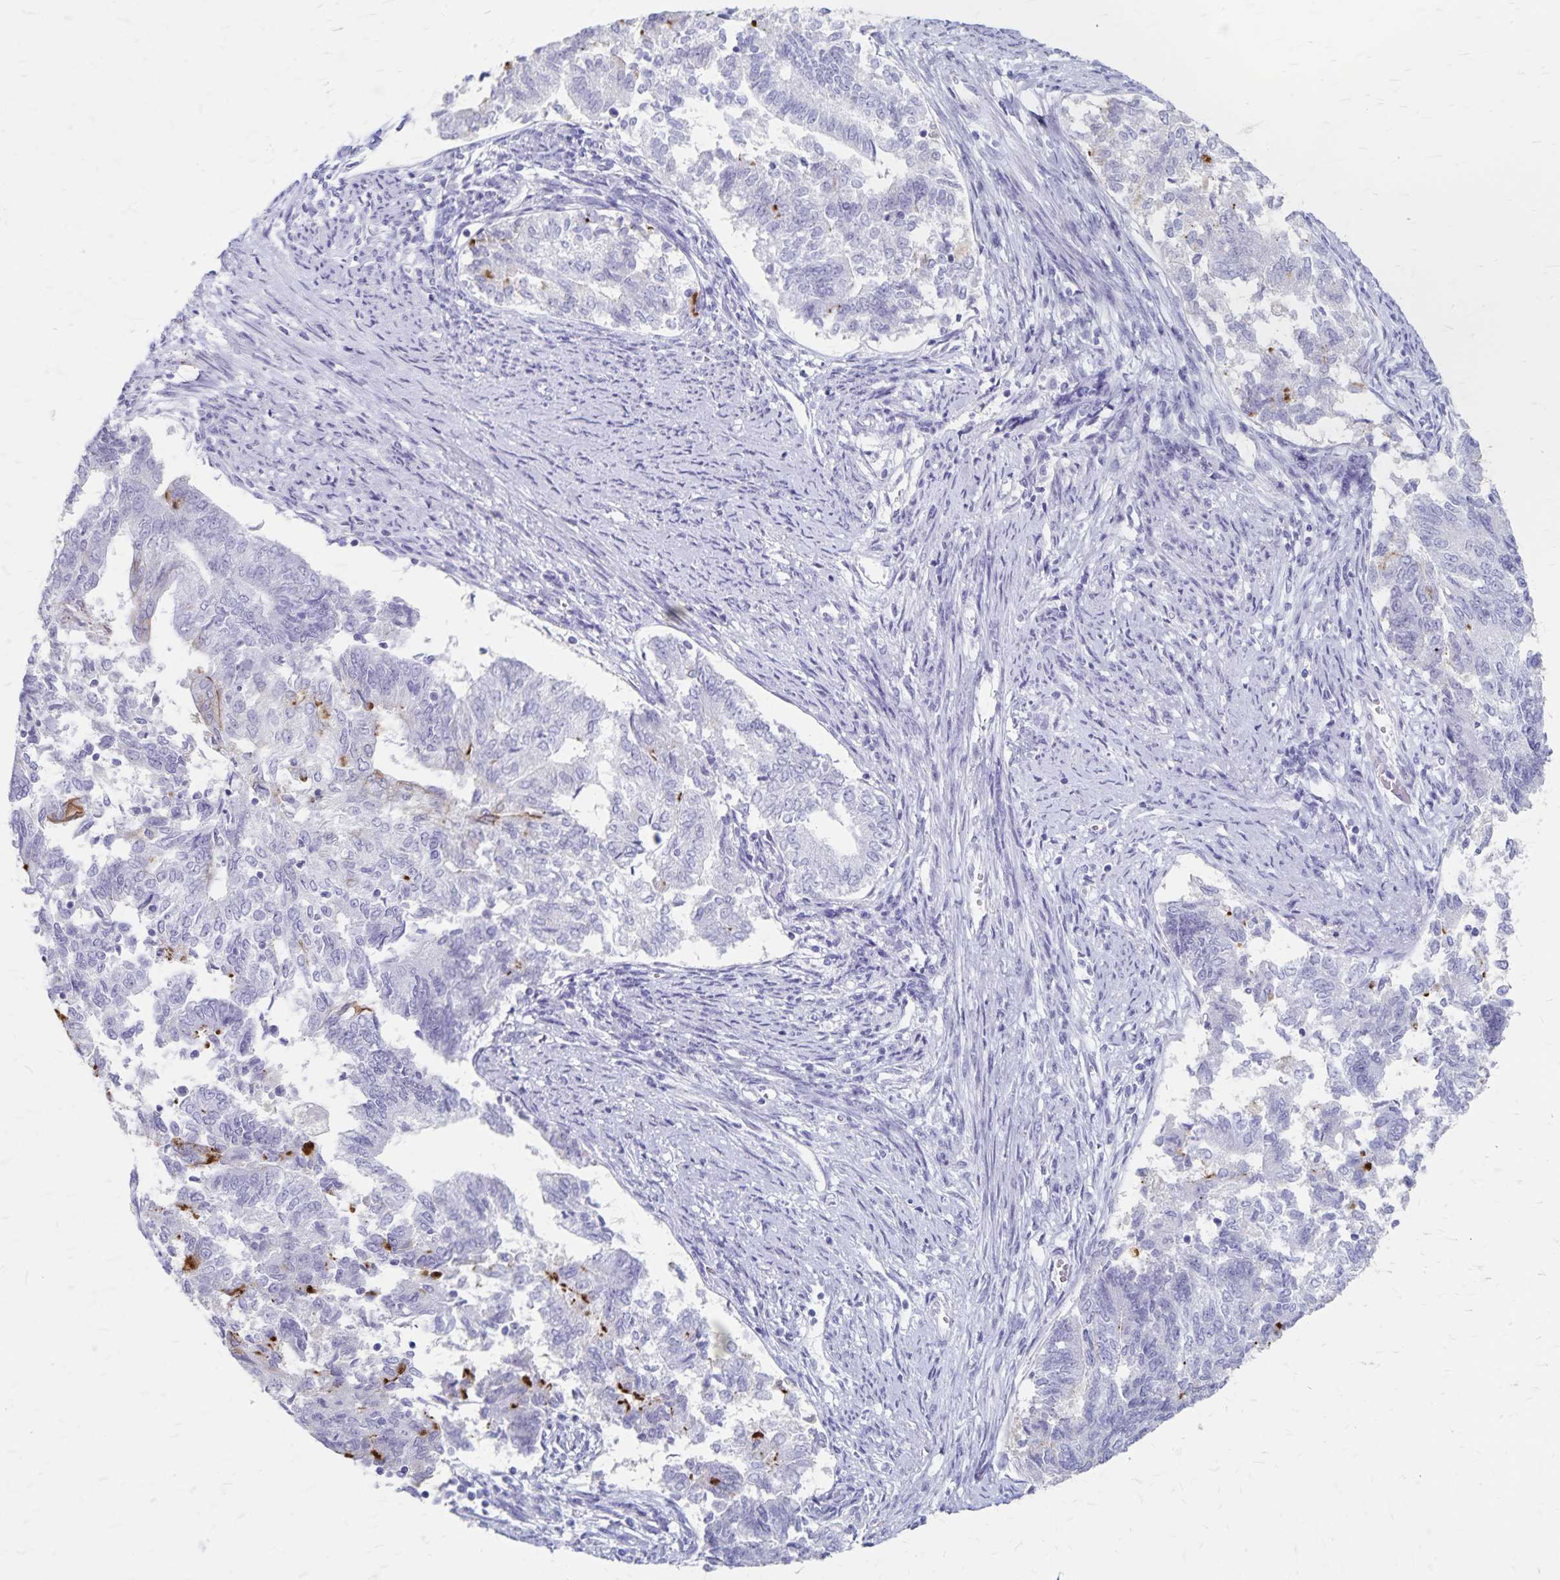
{"staining": {"intensity": "moderate", "quantity": "<25%", "location": "cytoplasmic/membranous"}, "tissue": "endometrial cancer", "cell_type": "Tumor cells", "image_type": "cancer", "snomed": [{"axis": "morphology", "description": "Adenocarcinoma, NOS"}, {"axis": "topography", "description": "Endometrium"}], "caption": "Immunohistochemistry micrograph of adenocarcinoma (endometrial) stained for a protein (brown), which demonstrates low levels of moderate cytoplasmic/membranous staining in approximately <25% of tumor cells.", "gene": "GPBAR1", "patient": {"sex": "female", "age": 65}}